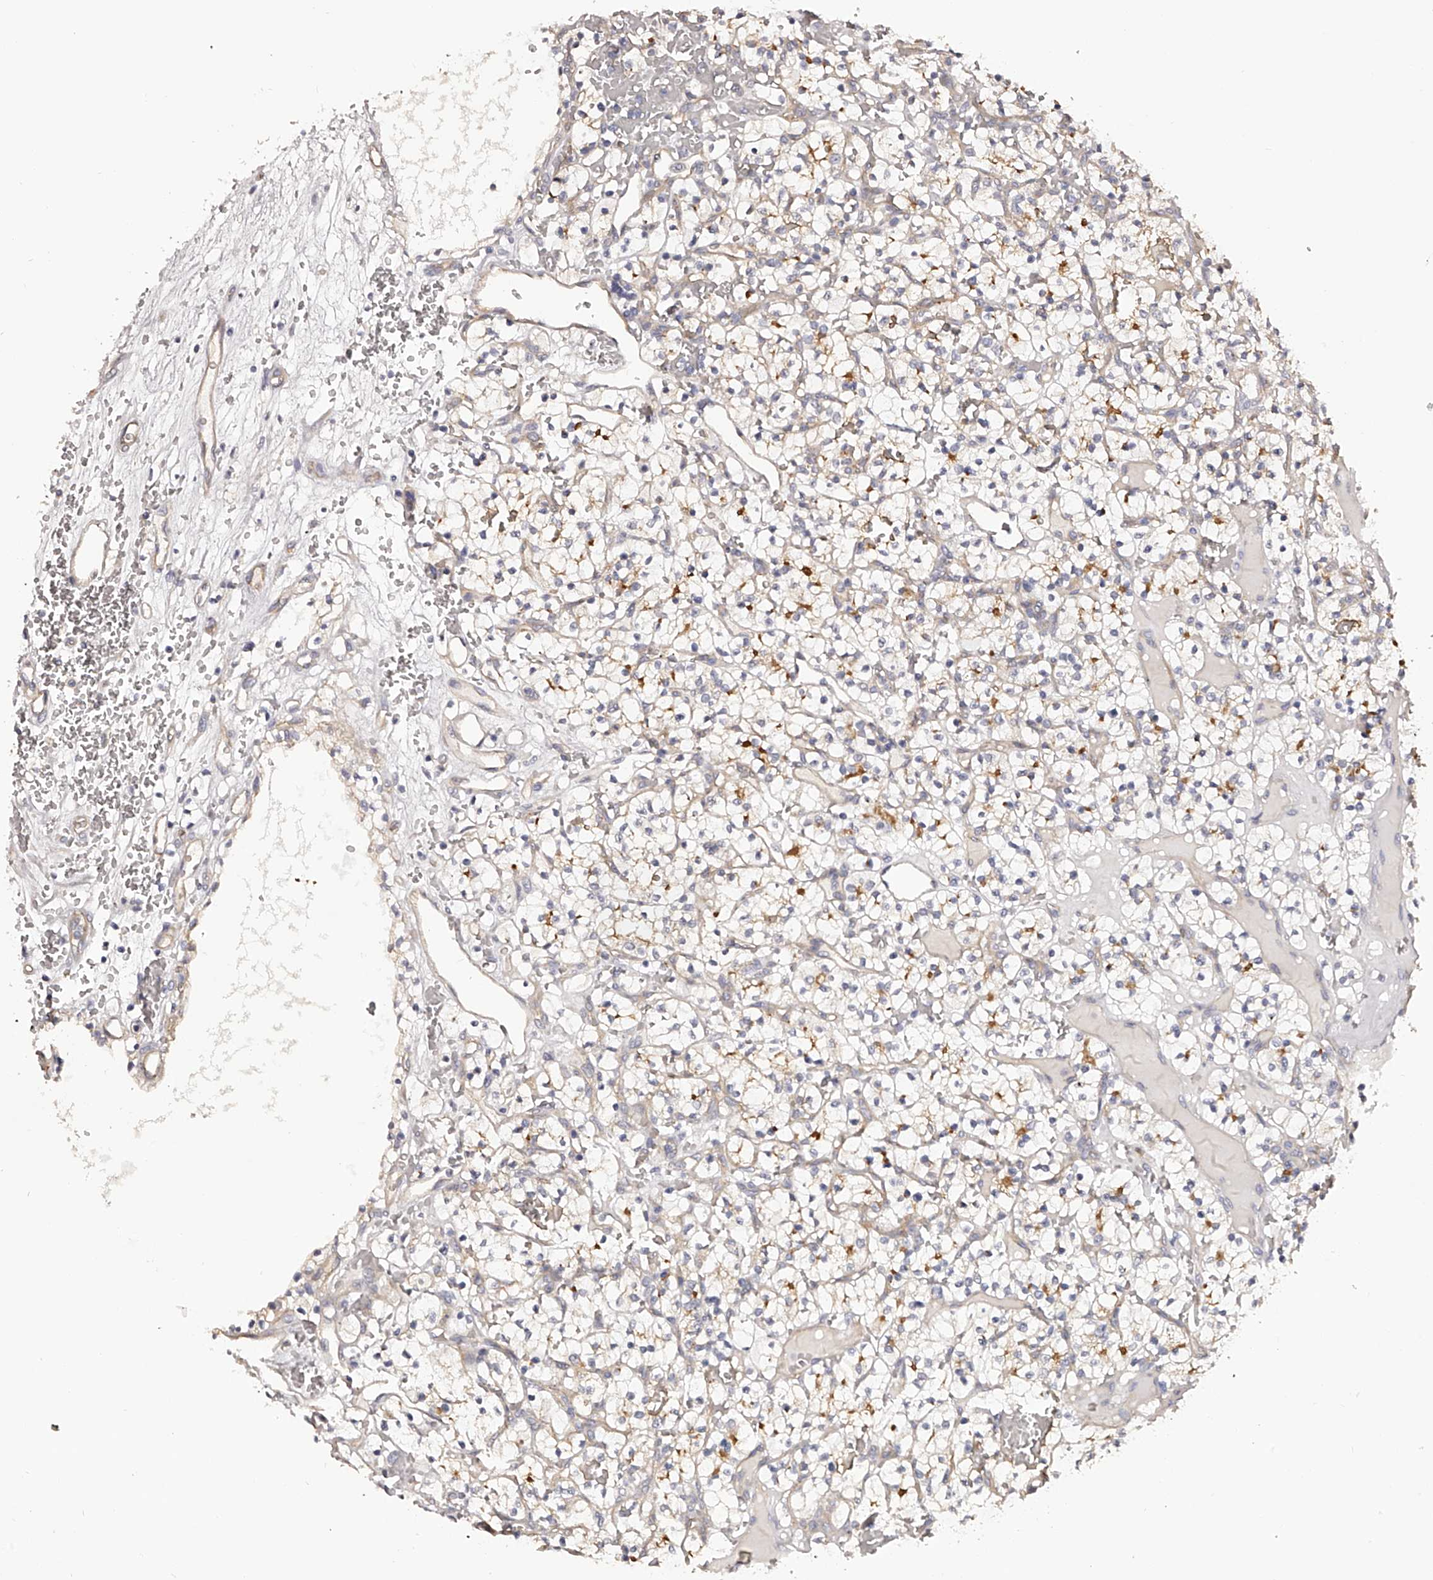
{"staining": {"intensity": "negative", "quantity": "none", "location": "none"}, "tissue": "renal cancer", "cell_type": "Tumor cells", "image_type": "cancer", "snomed": [{"axis": "morphology", "description": "Adenocarcinoma, NOS"}, {"axis": "topography", "description": "Kidney"}], "caption": "Immunohistochemistry (IHC) histopathology image of neoplastic tissue: human renal cancer stained with DAB shows no significant protein expression in tumor cells. The staining was performed using DAB to visualize the protein expression in brown, while the nuclei were stained in blue with hematoxylin (Magnification: 20x).", "gene": "LTV1", "patient": {"sex": "female", "age": 57}}